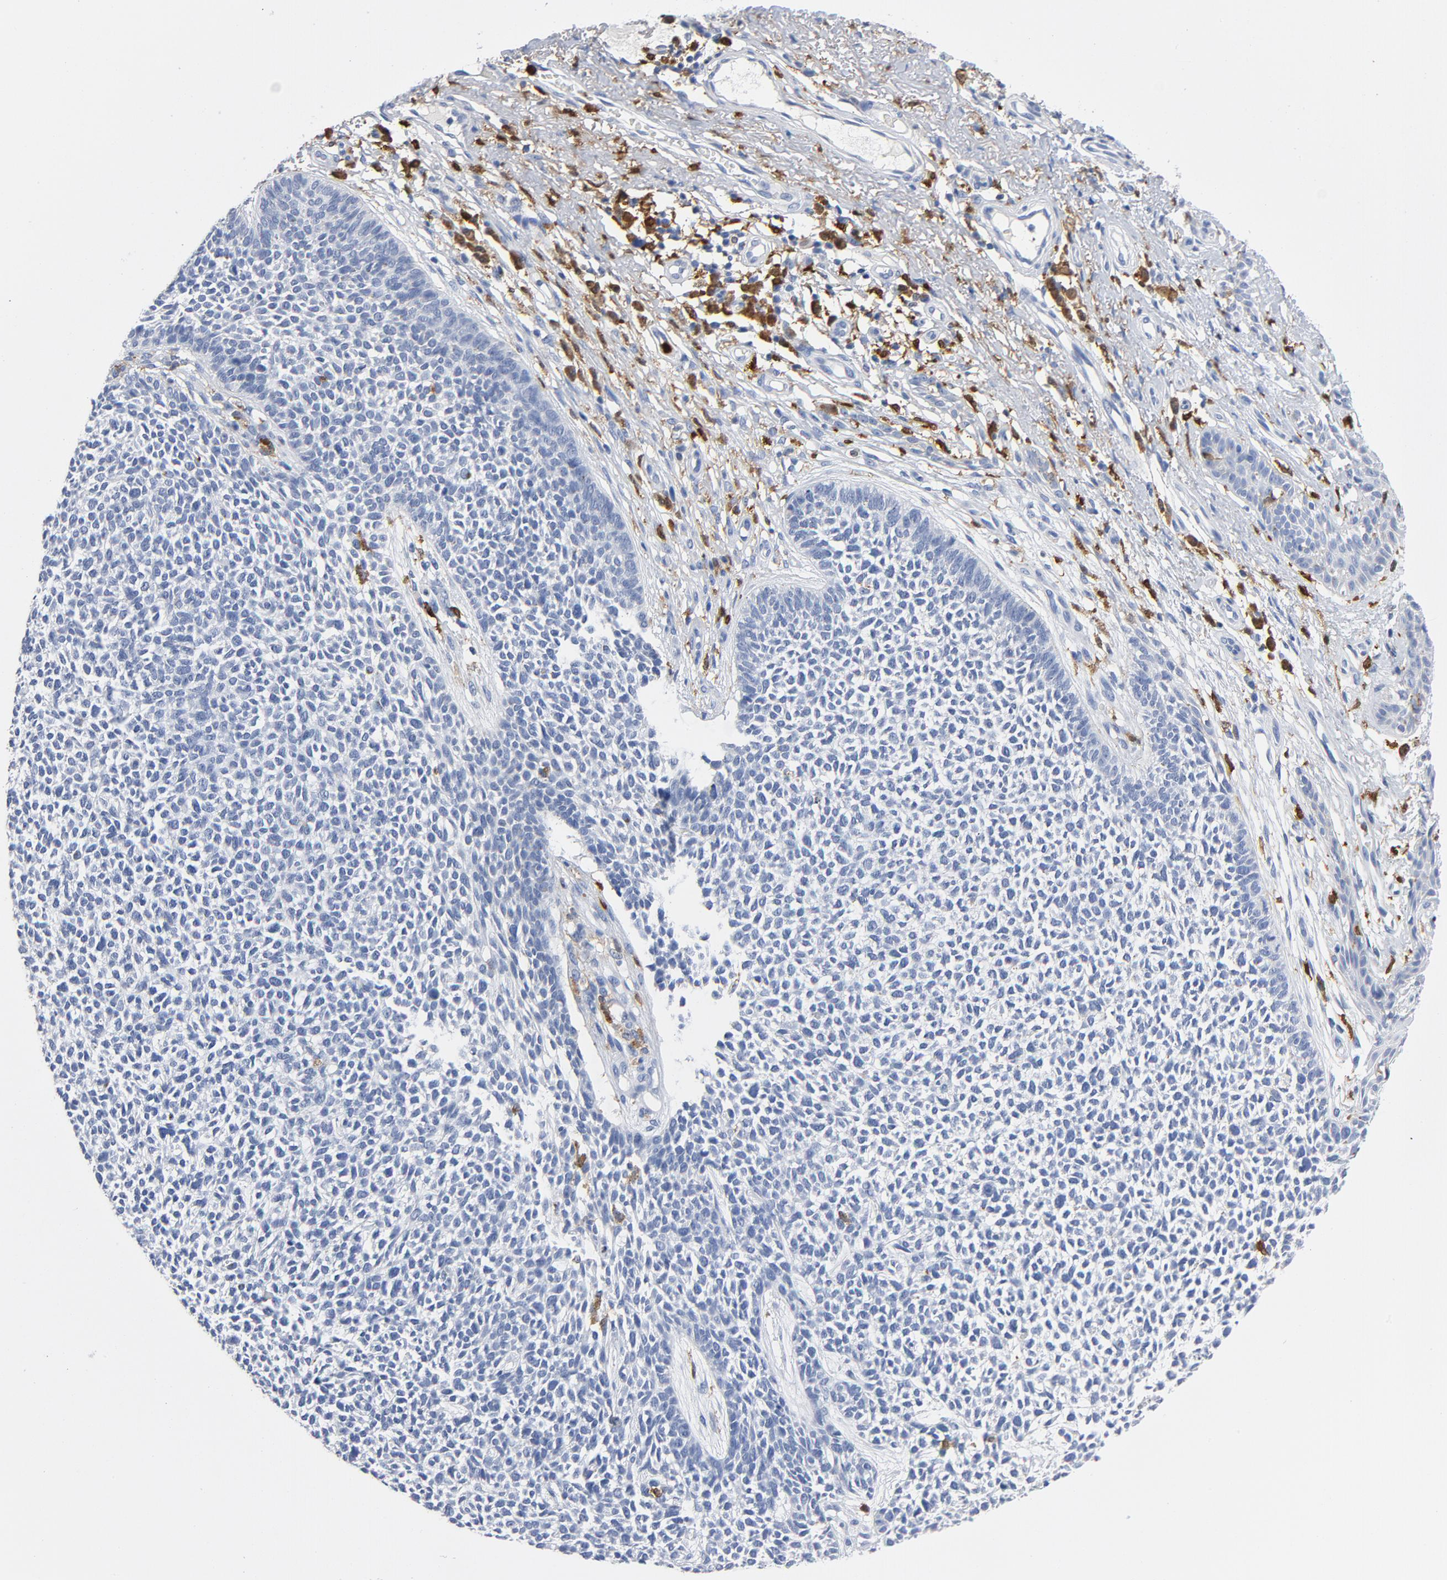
{"staining": {"intensity": "negative", "quantity": "none", "location": "none"}, "tissue": "skin cancer", "cell_type": "Tumor cells", "image_type": "cancer", "snomed": [{"axis": "morphology", "description": "Basal cell carcinoma"}, {"axis": "topography", "description": "Skin"}], "caption": "DAB (3,3'-diaminobenzidine) immunohistochemical staining of basal cell carcinoma (skin) exhibits no significant expression in tumor cells. (DAB immunohistochemistry (IHC), high magnification).", "gene": "NCF1", "patient": {"sex": "female", "age": 84}}